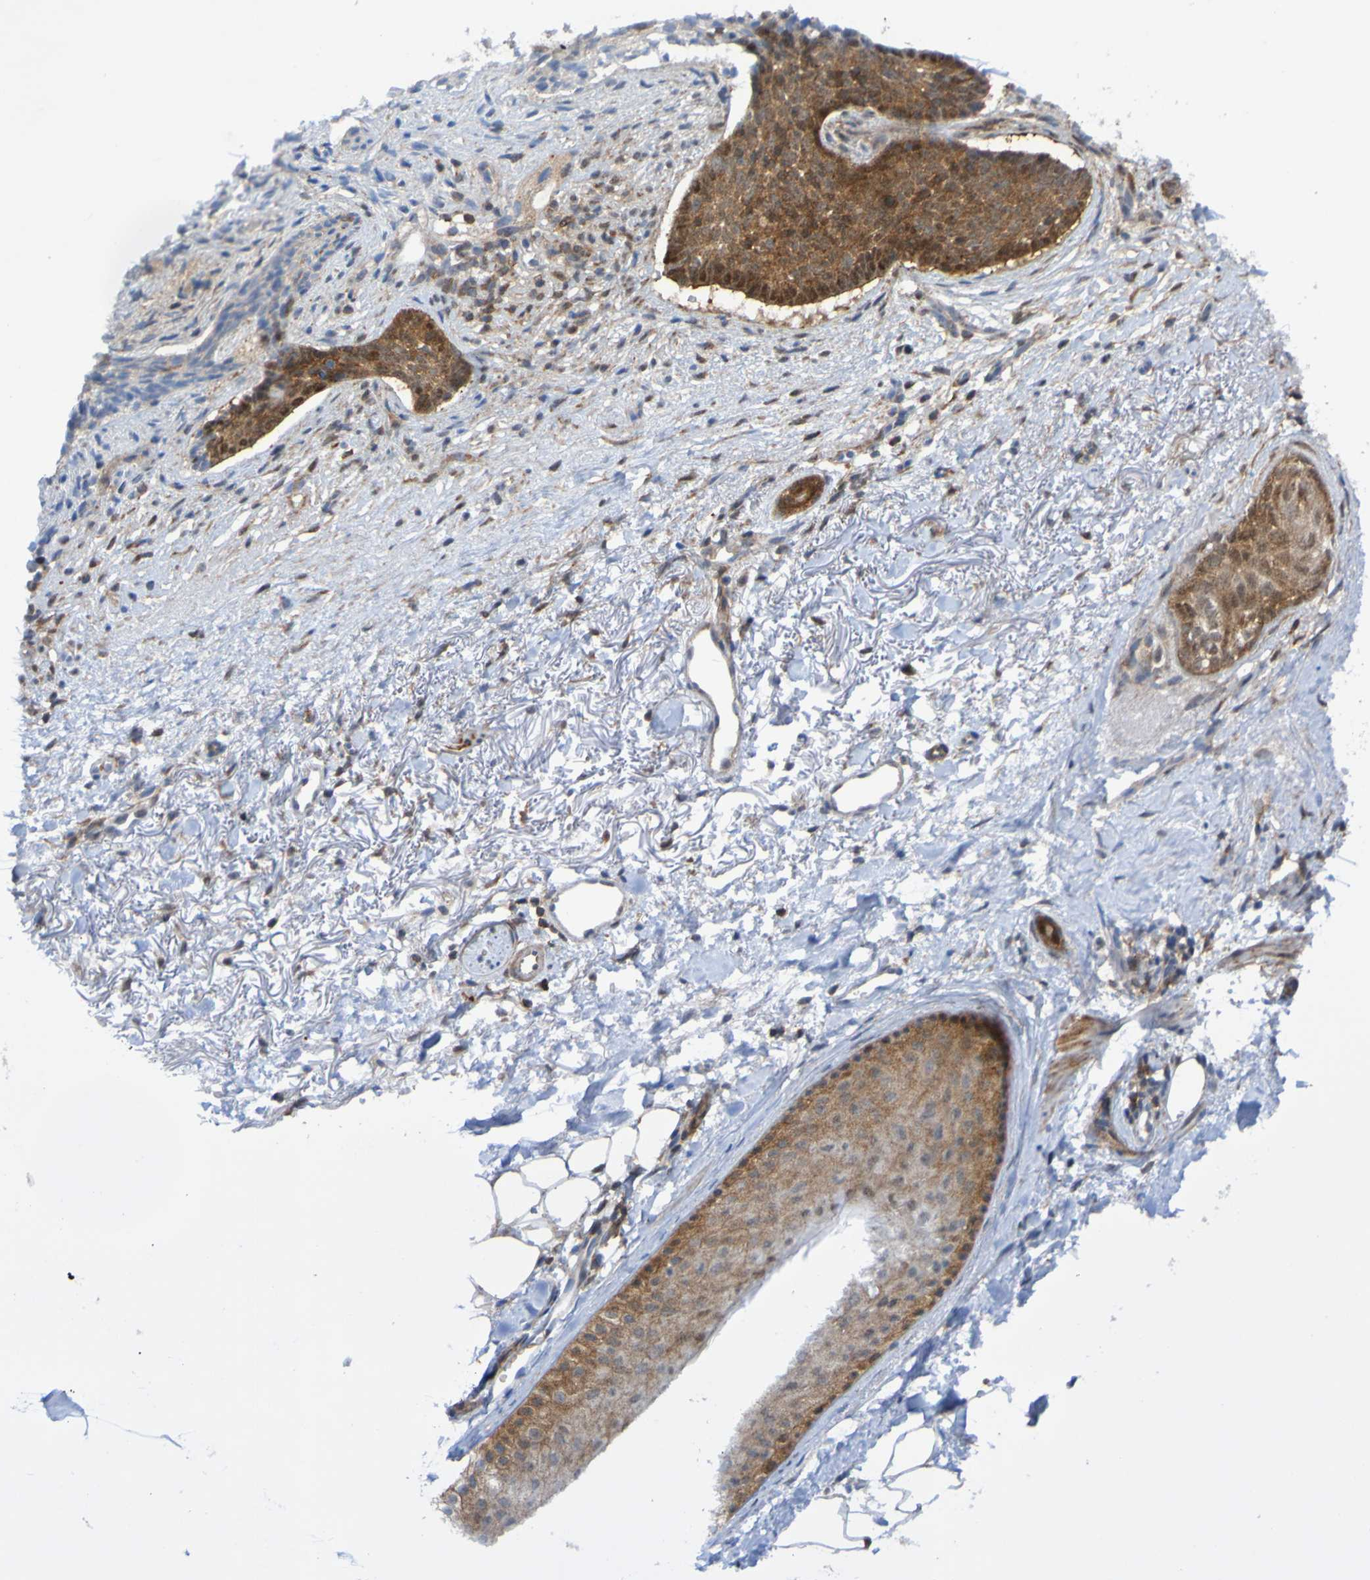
{"staining": {"intensity": "strong", "quantity": ">75%", "location": "cytoplasmic/membranous"}, "tissue": "skin cancer", "cell_type": "Tumor cells", "image_type": "cancer", "snomed": [{"axis": "morphology", "description": "Normal tissue, NOS"}, {"axis": "morphology", "description": "Basal cell carcinoma"}, {"axis": "topography", "description": "Skin"}], "caption": "A high-resolution histopathology image shows IHC staining of skin cancer (basal cell carcinoma), which shows strong cytoplasmic/membranous positivity in approximately >75% of tumor cells.", "gene": "ATIC", "patient": {"sex": "female", "age": 70}}